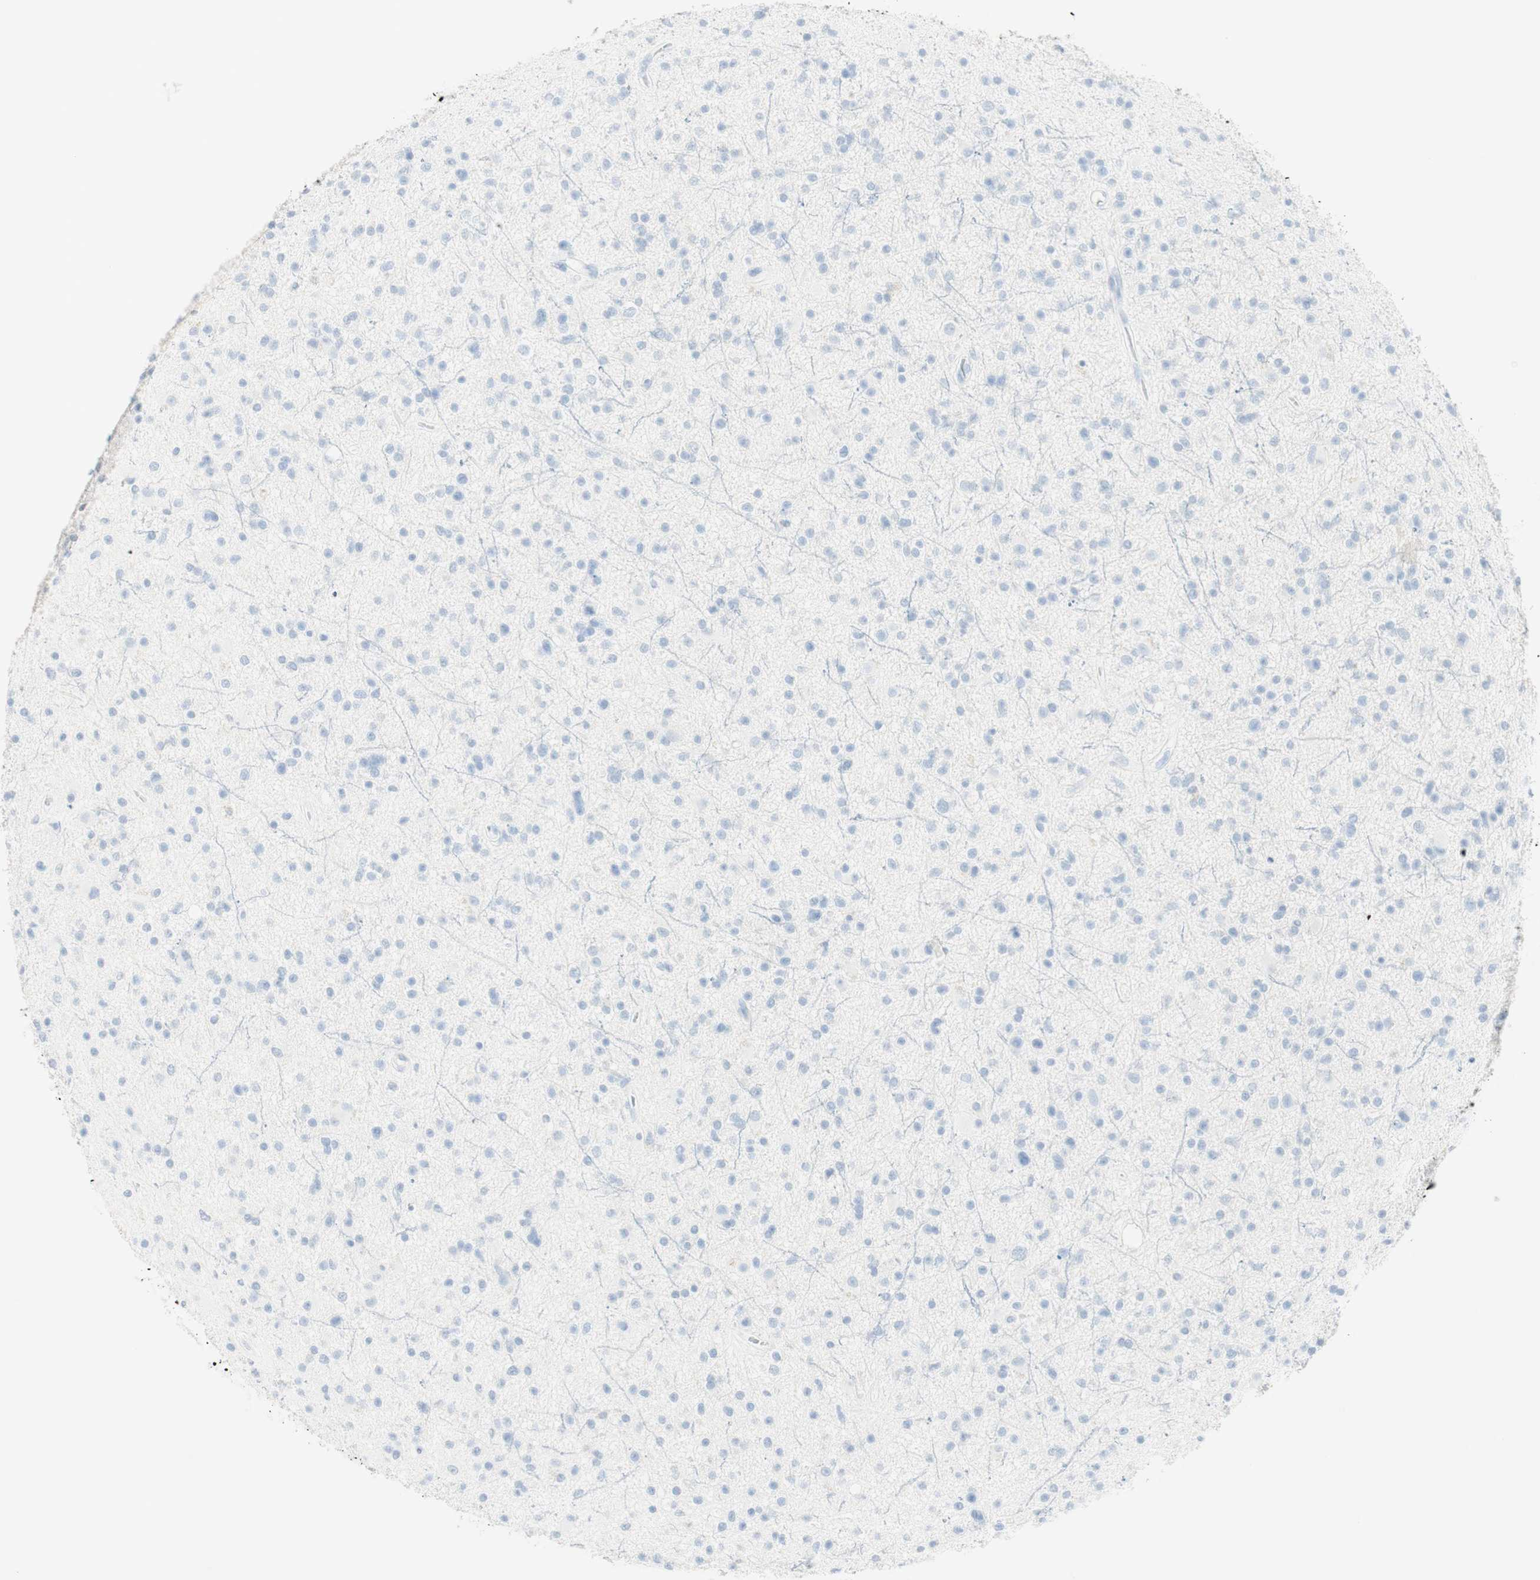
{"staining": {"intensity": "negative", "quantity": "none", "location": "none"}, "tissue": "glioma", "cell_type": "Tumor cells", "image_type": "cancer", "snomed": [{"axis": "morphology", "description": "Glioma, malignant, High grade"}, {"axis": "topography", "description": "Brain"}], "caption": "Tumor cells are negative for brown protein staining in malignant high-grade glioma.", "gene": "NAPSA", "patient": {"sex": "male", "age": 33}}